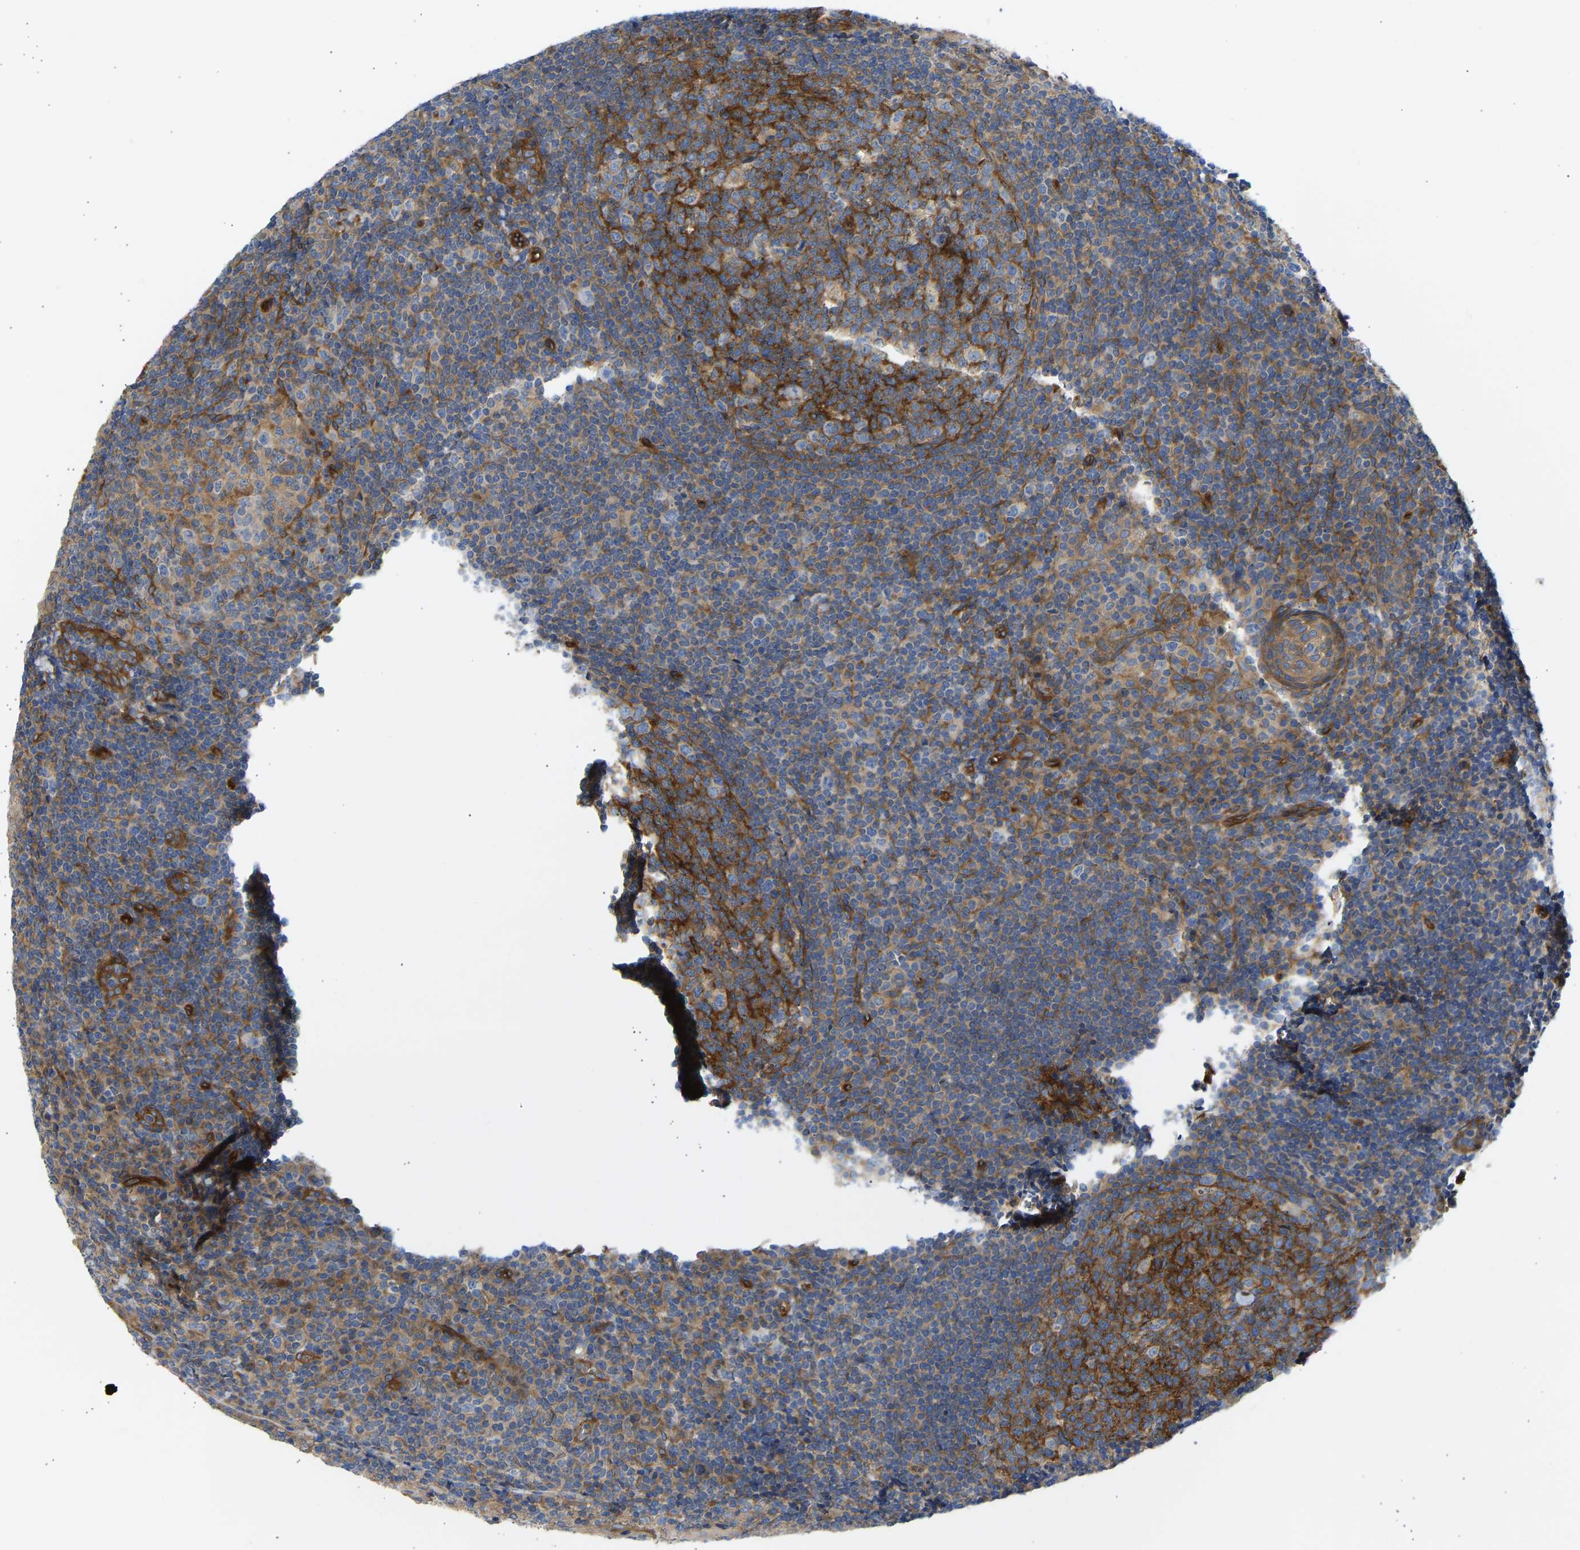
{"staining": {"intensity": "strong", "quantity": ">75%", "location": "cytoplasmic/membranous"}, "tissue": "tonsil", "cell_type": "Germinal center cells", "image_type": "normal", "snomed": [{"axis": "morphology", "description": "Normal tissue, NOS"}, {"axis": "topography", "description": "Tonsil"}], "caption": "High-magnification brightfield microscopy of benign tonsil stained with DAB (3,3'-diaminobenzidine) (brown) and counterstained with hematoxylin (blue). germinal center cells exhibit strong cytoplasmic/membranous expression is seen in about>75% of cells.", "gene": "MYO1C", "patient": {"sex": "male", "age": 37}}